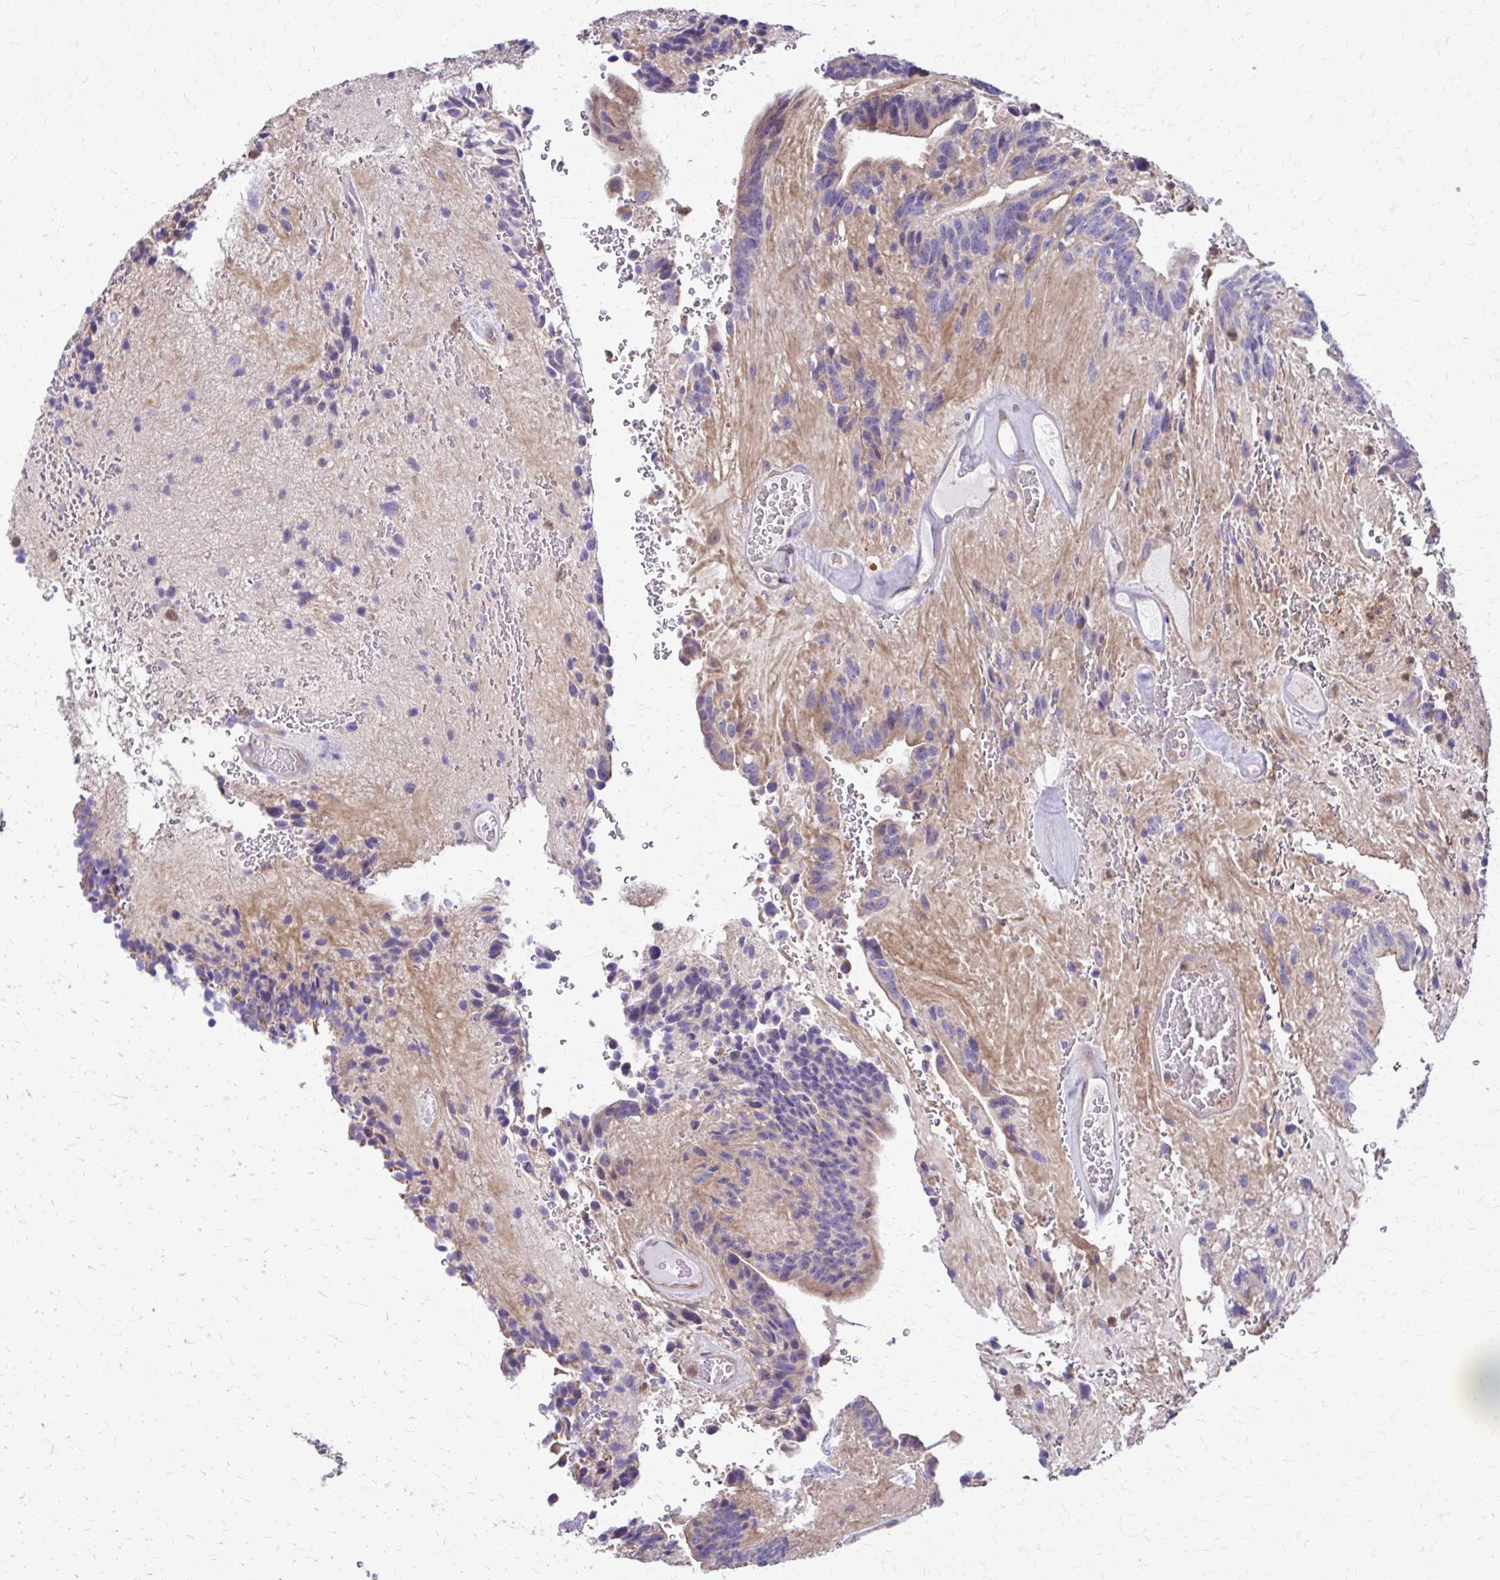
{"staining": {"intensity": "weak", "quantity": "<25%", "location": "cytoplasmic/membranous"}, "tissue": "glioma", "cell_type": "Tumor cells", "image_type": "cancer", "snomed": [{"axis": "morphology", "description": "Glioma, malignant, Low grade"}, {"axis": "topography", "description": "Brain"}], "caption": "Photomicrograph shows no significant protein staining in tumor cells of glioma. The staining was performed using DAB to visualize the protein expression in brown, while the nuclei were stained in blue with hematoxylin (Magnification: 20x).", "gene": "DSP", "patient": {"sex": "male", "age": 31}}